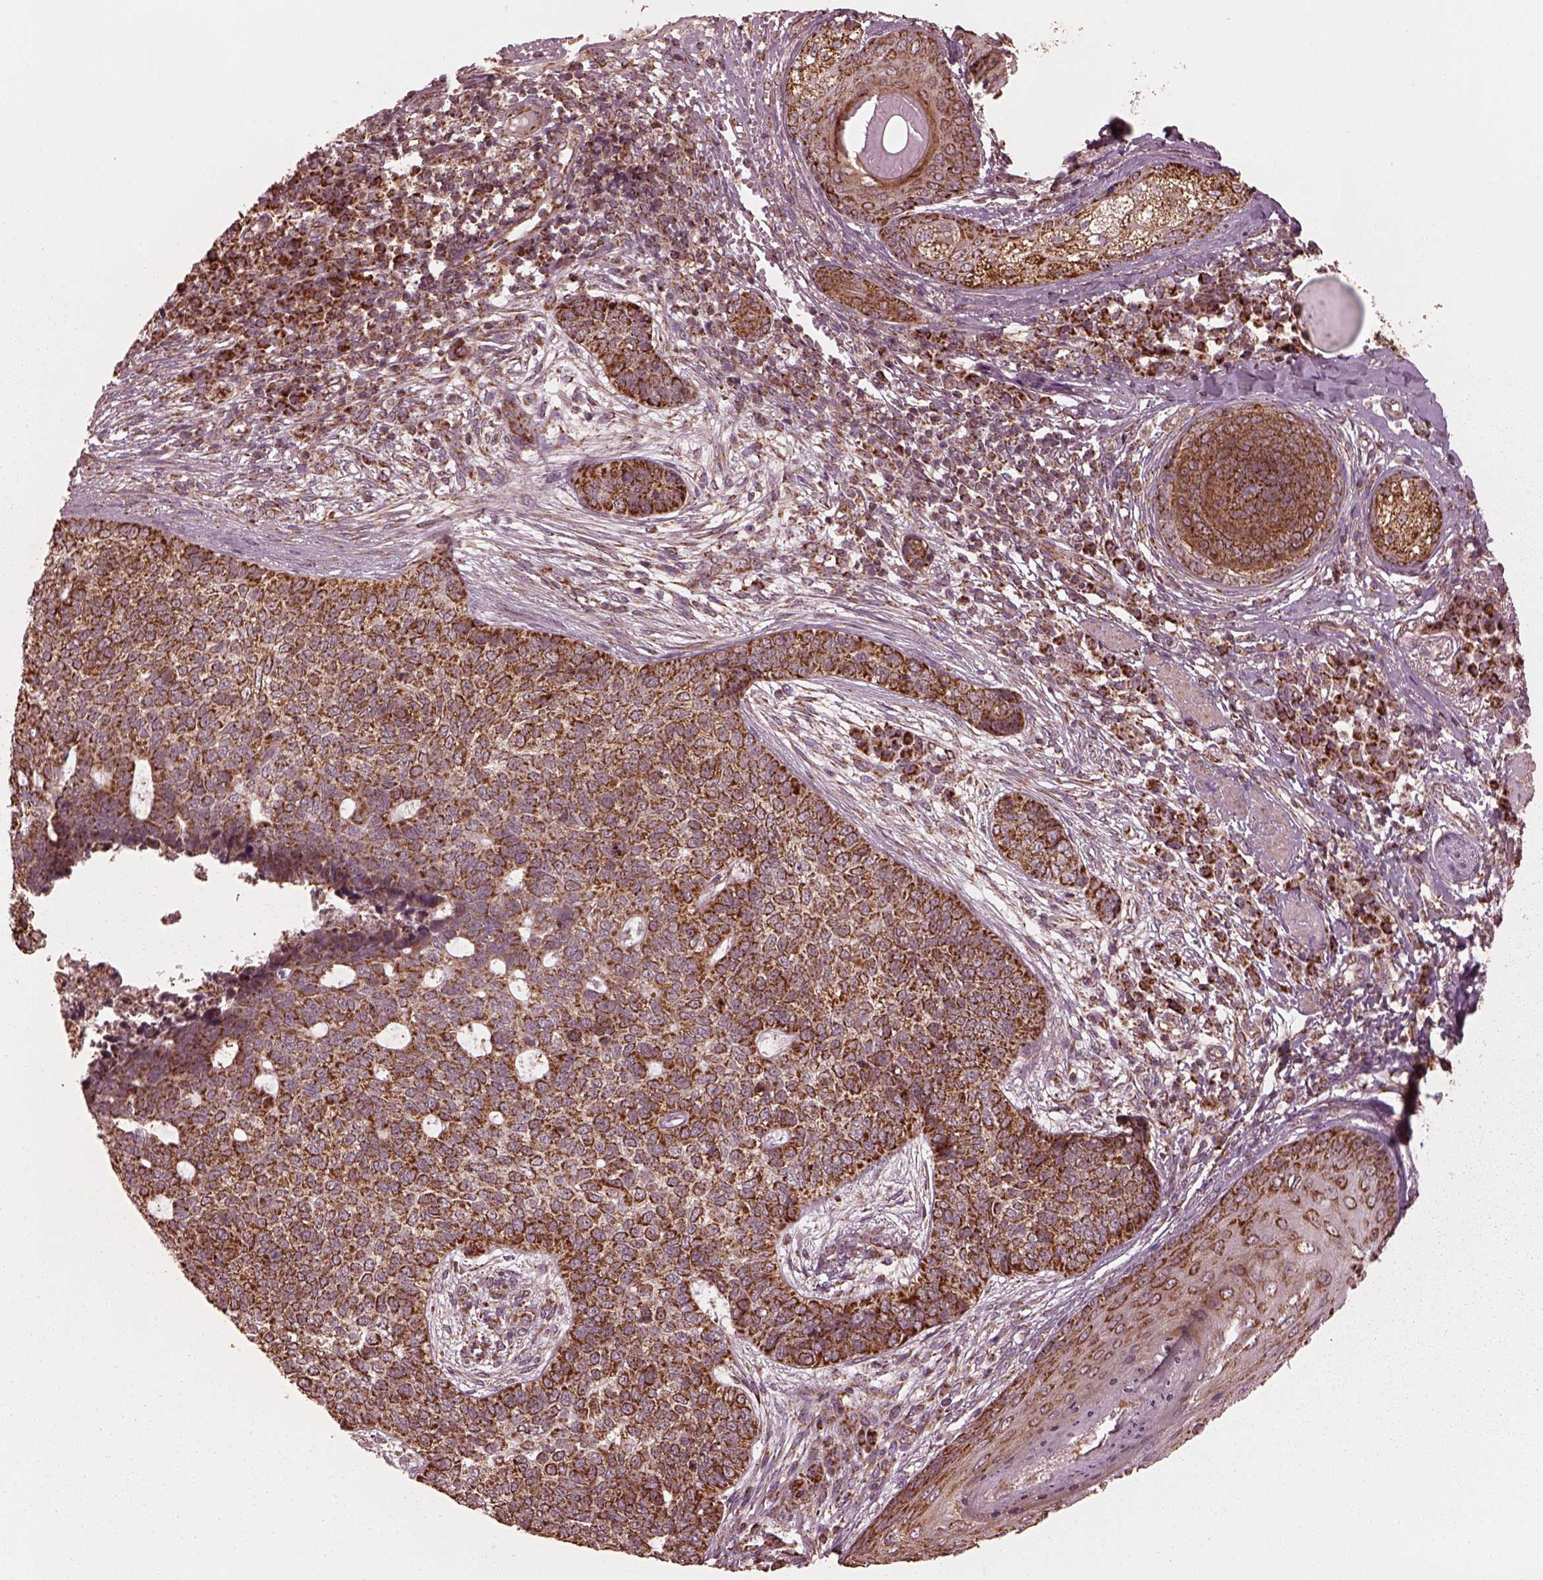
{"staining": {"intensity": "strong", "quantity": ">75%", "location": "cytoplasmic/membranous"}, "tissue": "skin cancer", "cell_type": "Tumor cells", "image_type": "cancer", "snomed": [{"axis": "morphology", "description": "Basal cell carcinoma"}, {"axis": "topography", "description": "Skin"}], "caption": "Skin cancer tissue reveals strong cytoplasmic/membranous expression in approximately >75% of tumor cells The staining was performed using DAB, with brown indicating positive protein expression. Nuclei are stained blue with hematoxylin.", "gene": "NDUFB10", "patient": {"sex": "female", "age": 69}}